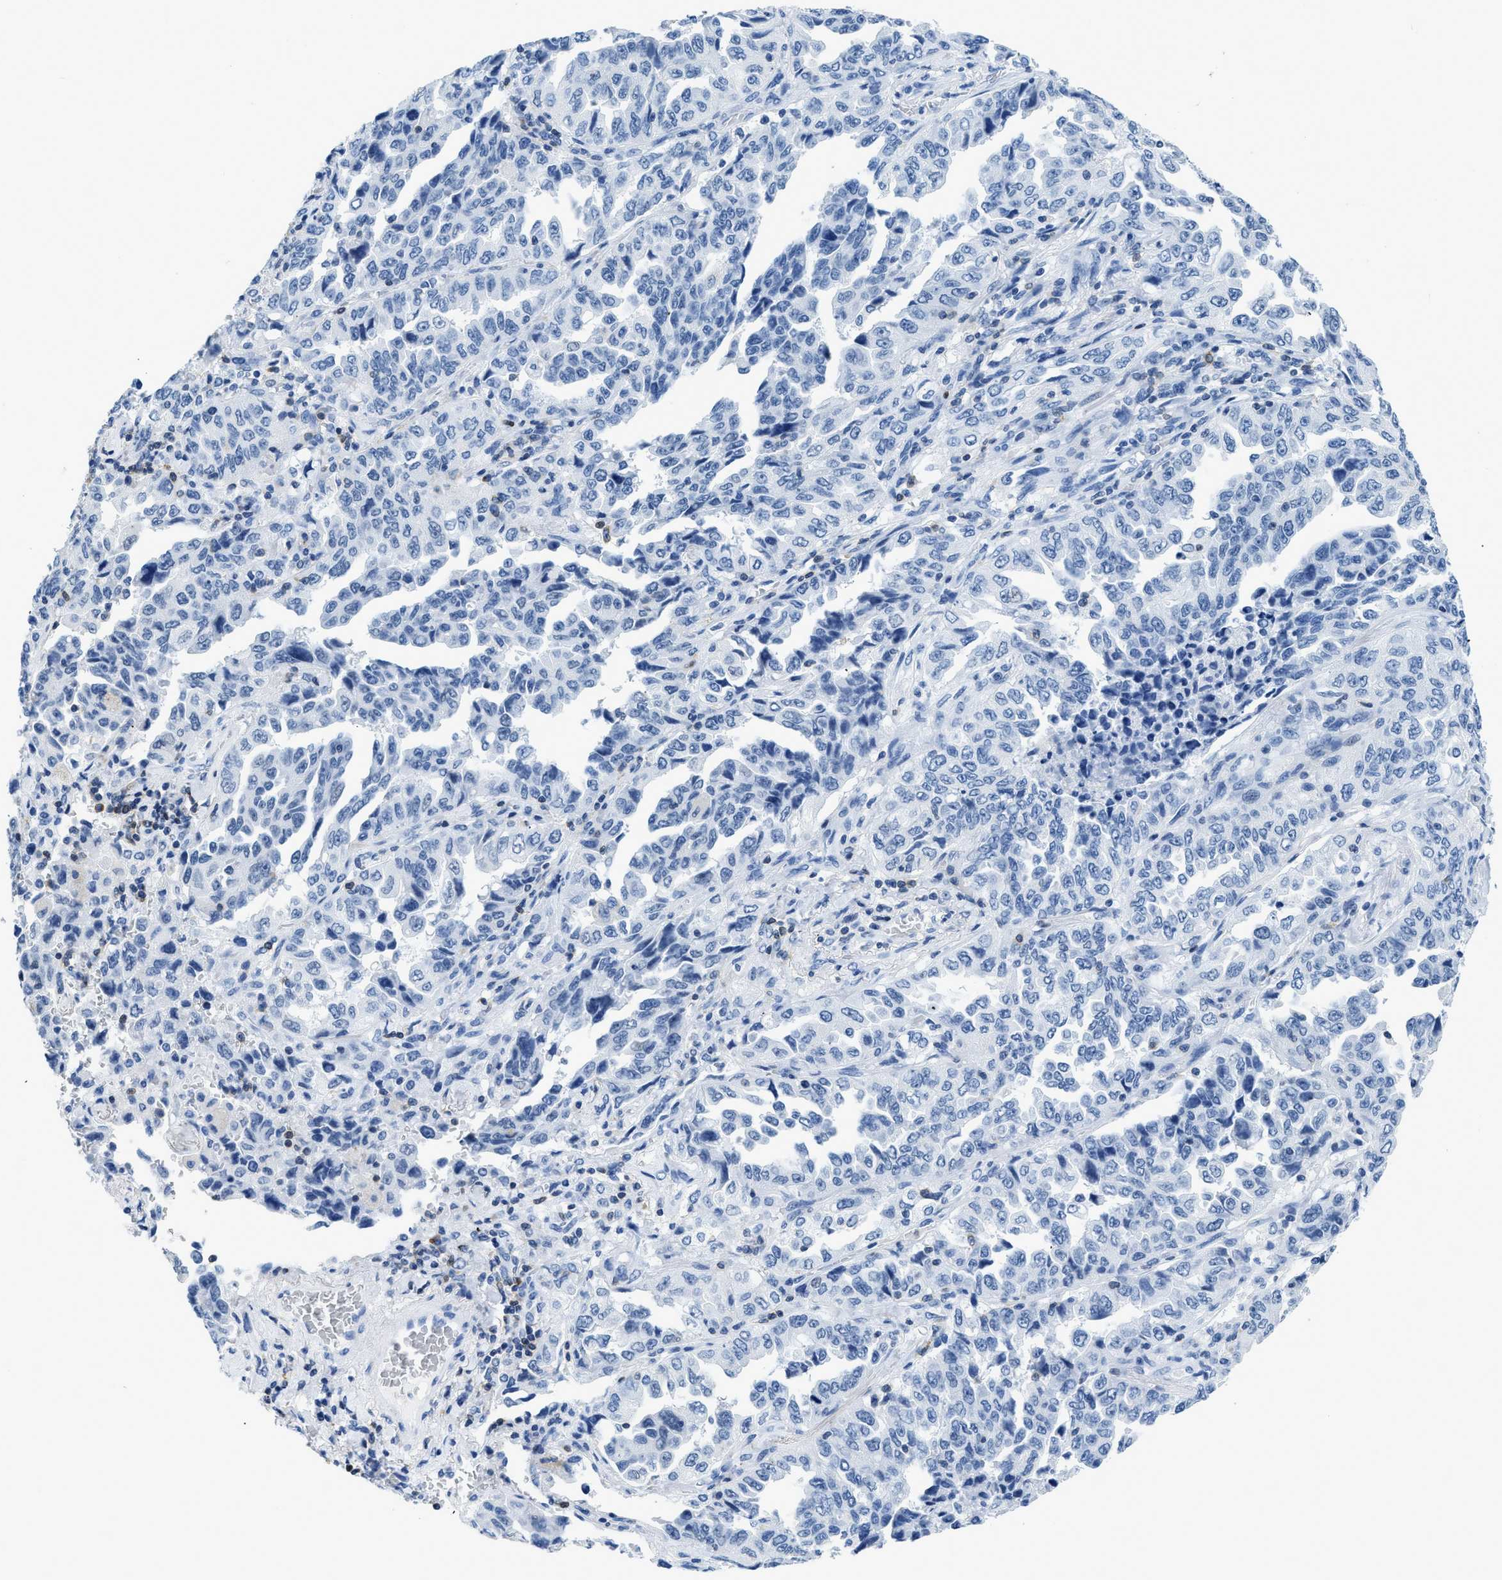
{"staining": {"intensity": "negative", "quantity": "none", "location": "none"}, "tissue": "lung cancer", "cell_type": "Tumor cells", "image_type": "cancer", "snomed": [{"axis": "morphology", "description": "Adenocarcinoma, NOS"}, {"axis": "topography", "description": "Lung"}], "caption": "Immunohistochemistry photomicrograph of neoplastic tissue: human lung cancer stained with DAB (3,3'-diaminobenzidine) reveals no significant protein expression in tumor cells.", "gene": "NFATC2", "patient": {"sex": "female", "age": 51}}